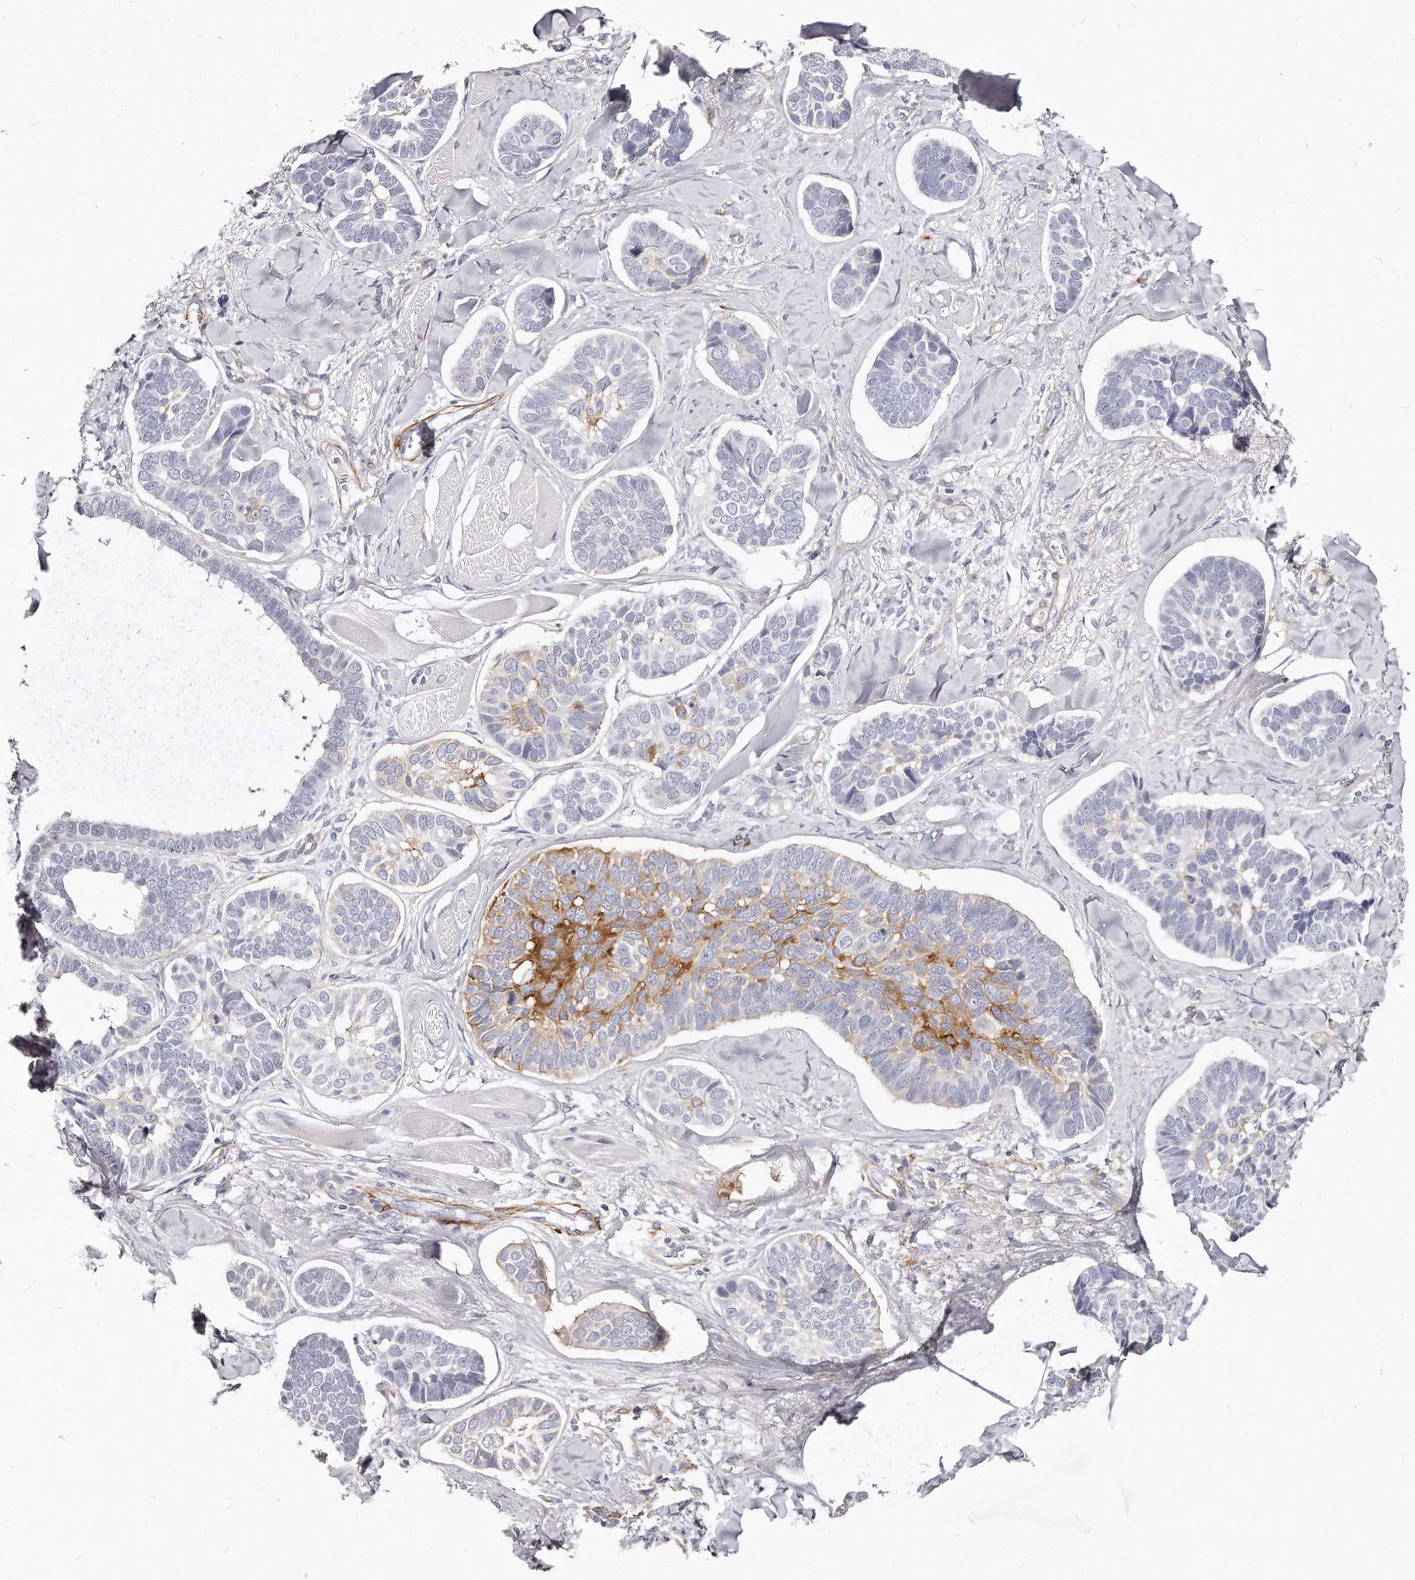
{"staining": {"intensity": "negative", "quantity": "none", "location": "none"}, "tissue": "skin cancer", "cell_type": "Tumor cells", "image_type": "cancer", "snomed": [{"axis": "morphology", "description": "Basal cell carcinoma"}, {"axis": "topography", "description": "Skin"}], "caption": "Protein analysis of basal cell carcinoma (skin) reveals no significant positivity in tumor cells.", "gene": "LMOD1", "patient": {"sex": "male", "age": 62}}